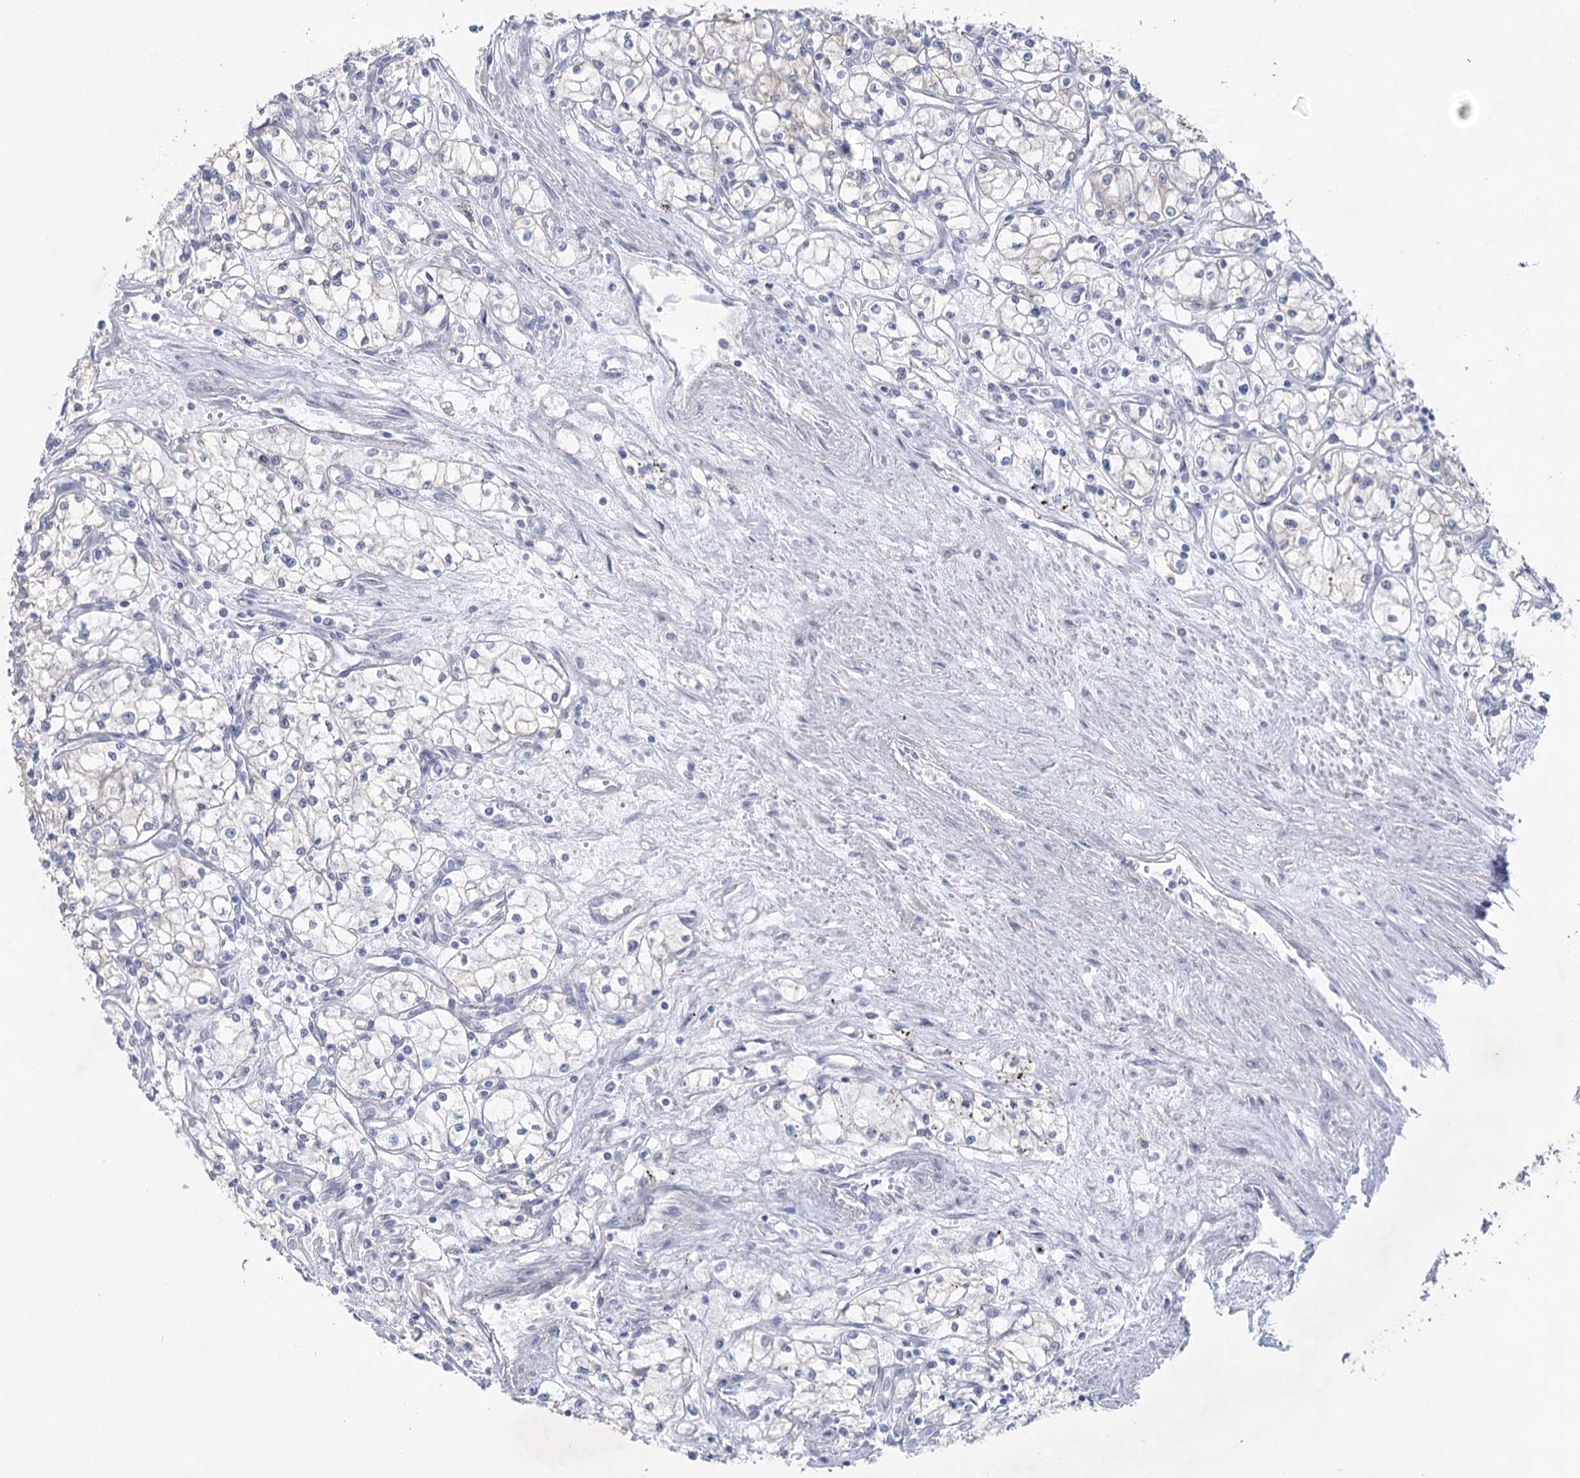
{"staining": {"intensity": "negative", "quantity": "none", "location": "none"}, "tissue": "renal cancer", "cell_type": "Tumor cells", "image_type": "cancer", "snomed": [{"axis": "morphology", "description": "Adenocarcinoma, NOS"}, {"axis": "topography", "description": "Kidney"}], "caption": "Image shows no significant protein expression in tumor cells of renal cancer.", "gene": "CCDC88A", "patient": {"sex": "male", "age": 59}}